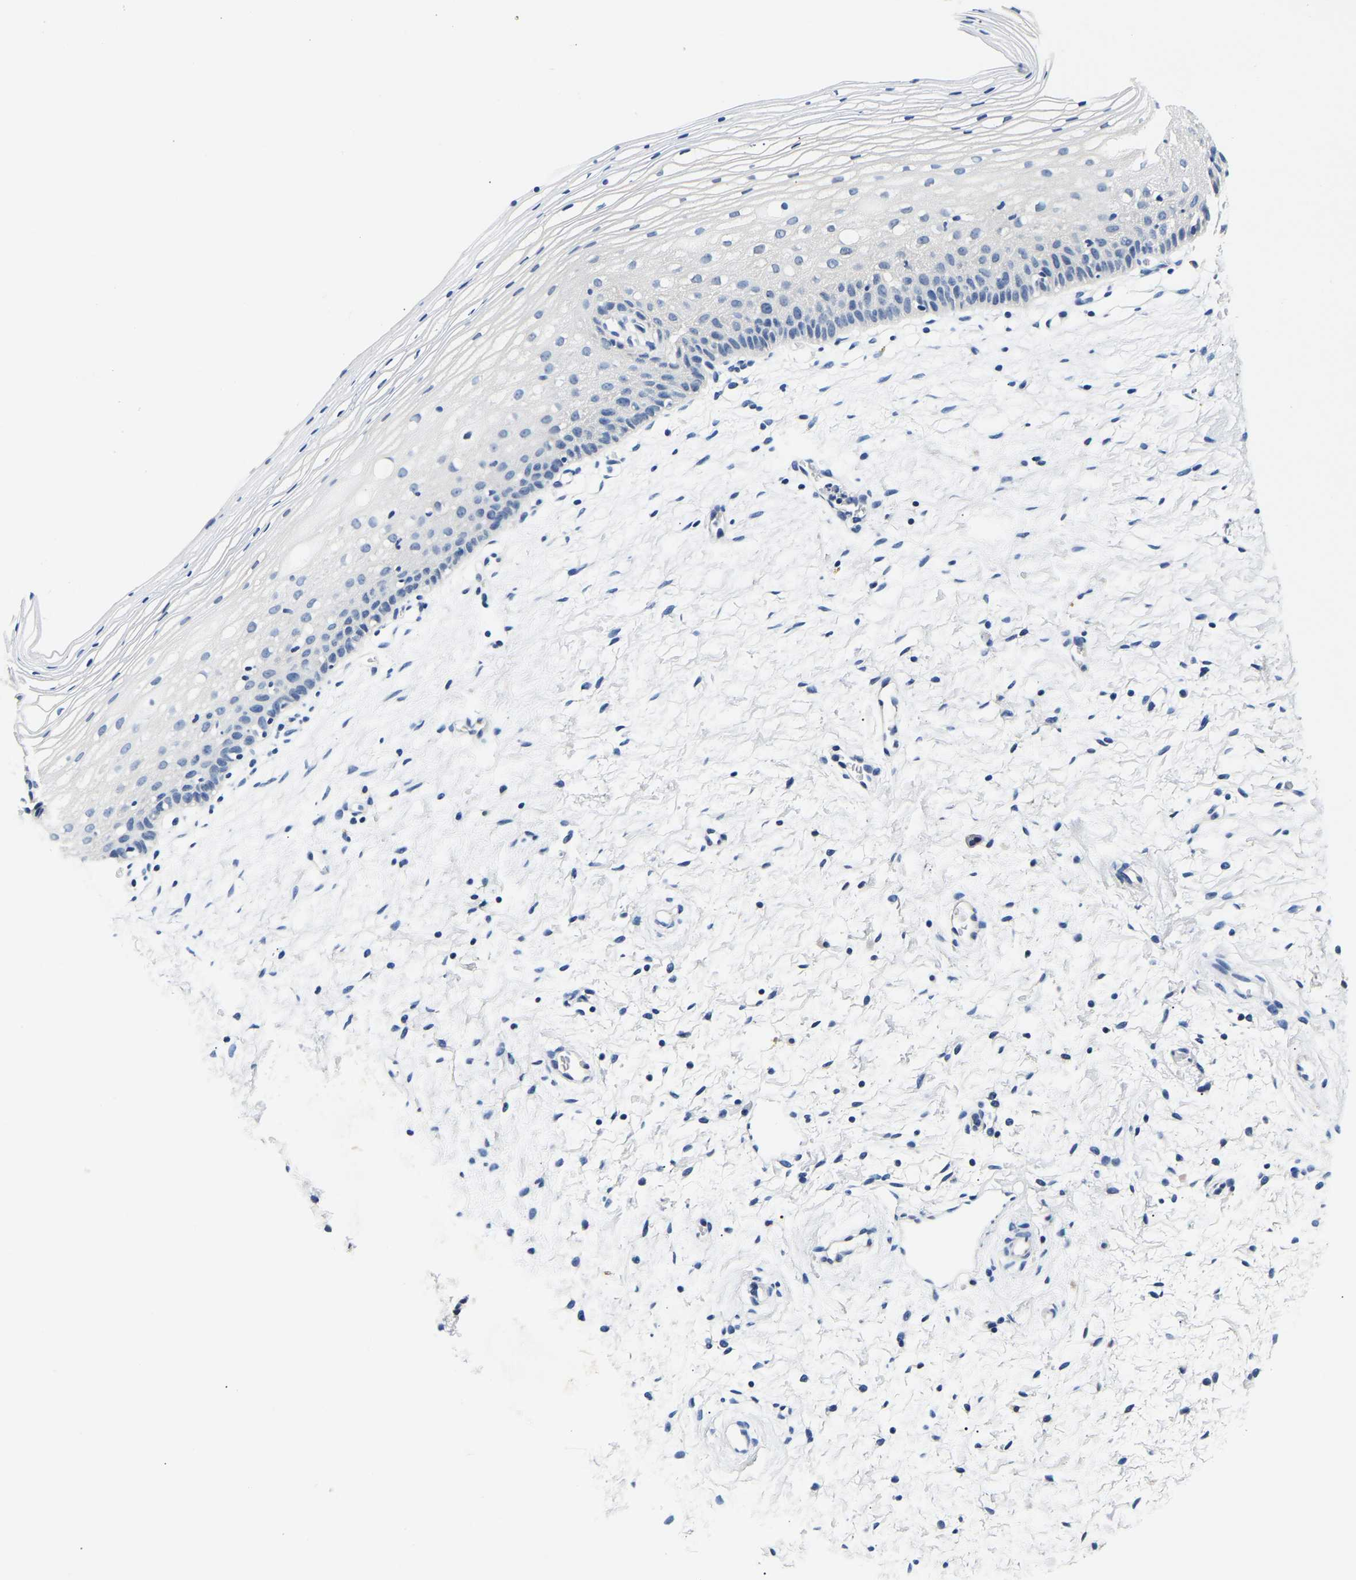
{"staining": {"intensity": "negative", "quantity": "none", "location": "none"}, "tissue": "cervix", "cell_type": "Glandular cells", "image_type": "normal", "snomed": [{"axis": "morphology", "description": "Normal tissue, NOS"}, {"axis": "topography", "description": "Cervix"}], "caption": "A high-resolution histopathology image shows immunohistochemistry (IHC) staining of unremarkable cervix, which exhibits no significant expression in glandular cells.", "gene": "UCHL3", "patient": {"sex": "female", "age": 72}}